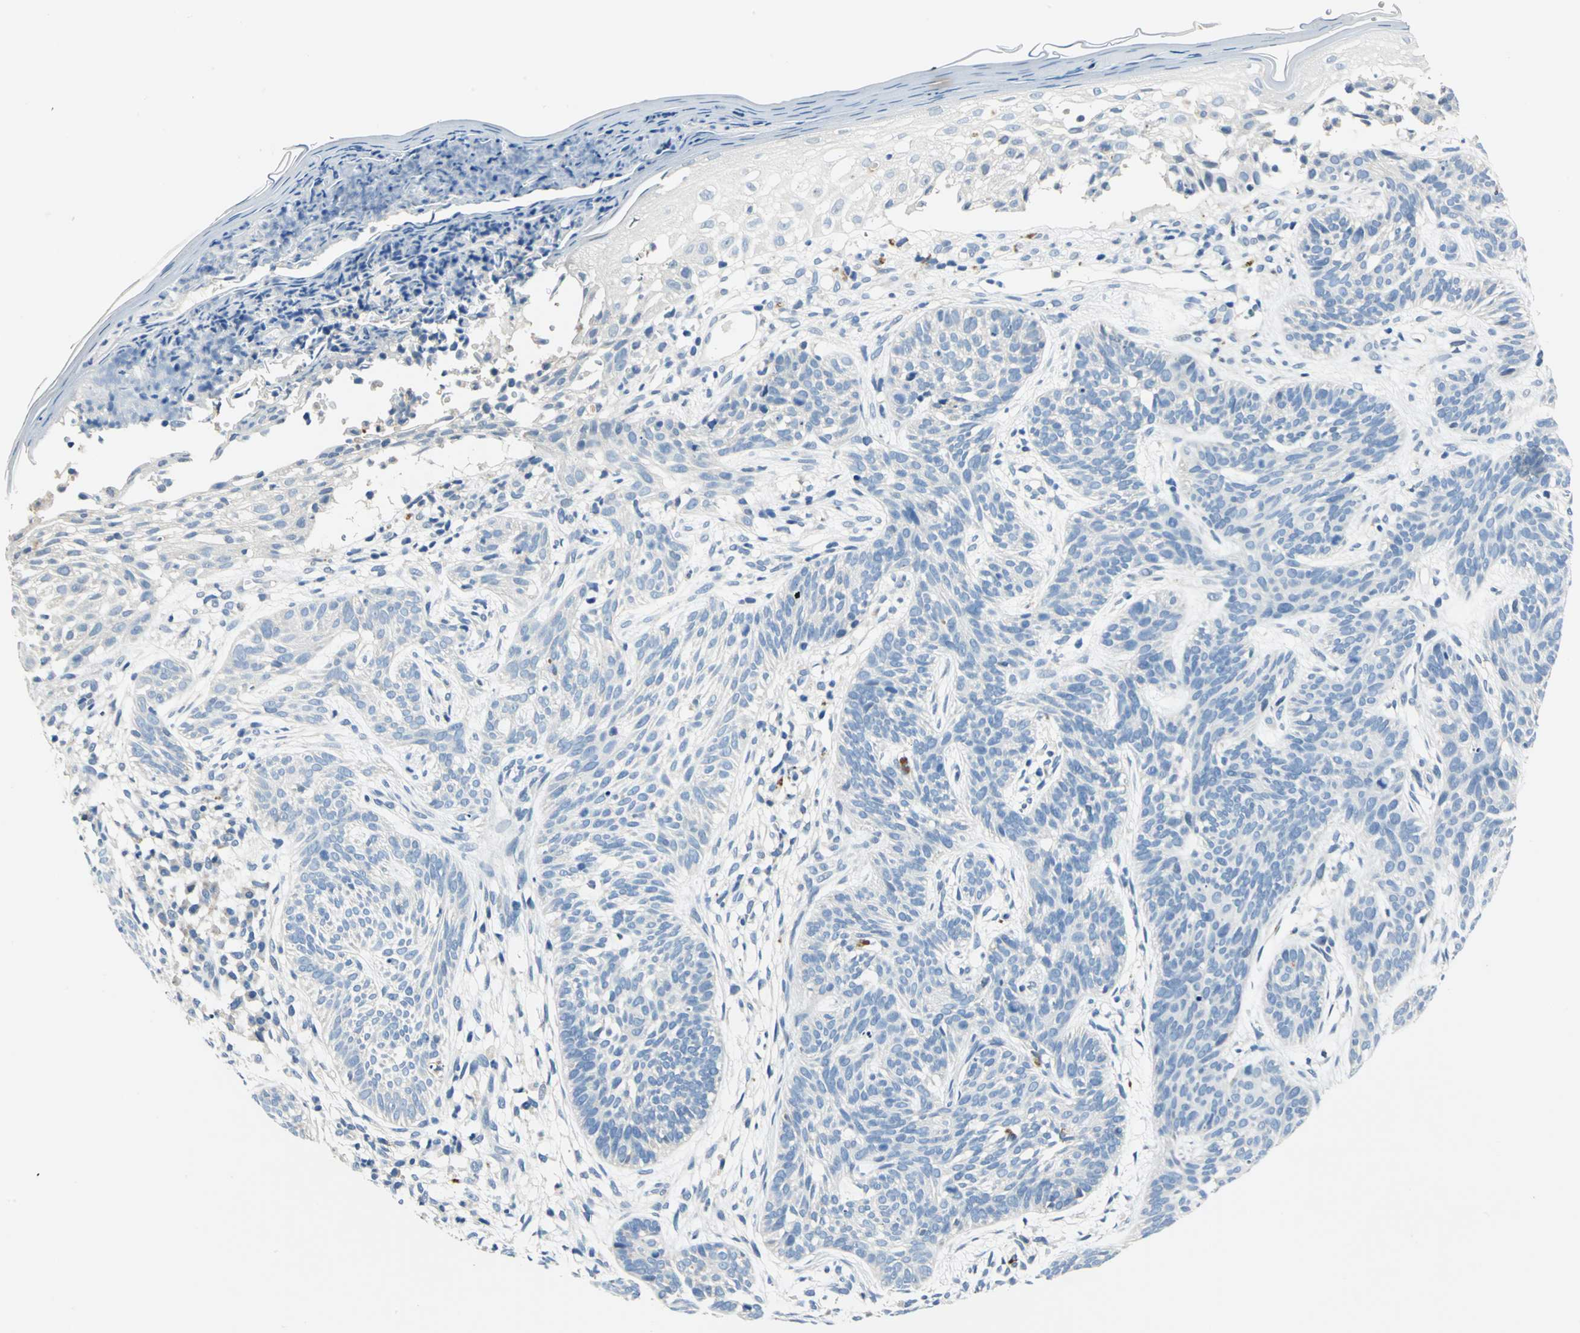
{"staining": {"intensity": "negative", "quantity": "none", "location": "none"}, "tissue": "skin cancer", "cell_type": "Tumor cells", "image_type": "cancer", "snomed": [{"axis": "morphology", "description": "Normal tissue, NOS"}, {"axis": "morphology", "description": "Basal cell carcinoma"}, {"axis": "topography", "description": "Skin"}], "caption": "DAB (3,3'-diaminobenzidine) immunohistochemical staining of human skin basal cell carcinoma displays no significant staining in tumor cells.", "gene": "RASD2", "patient": {"sex": "female", "age": 69}}